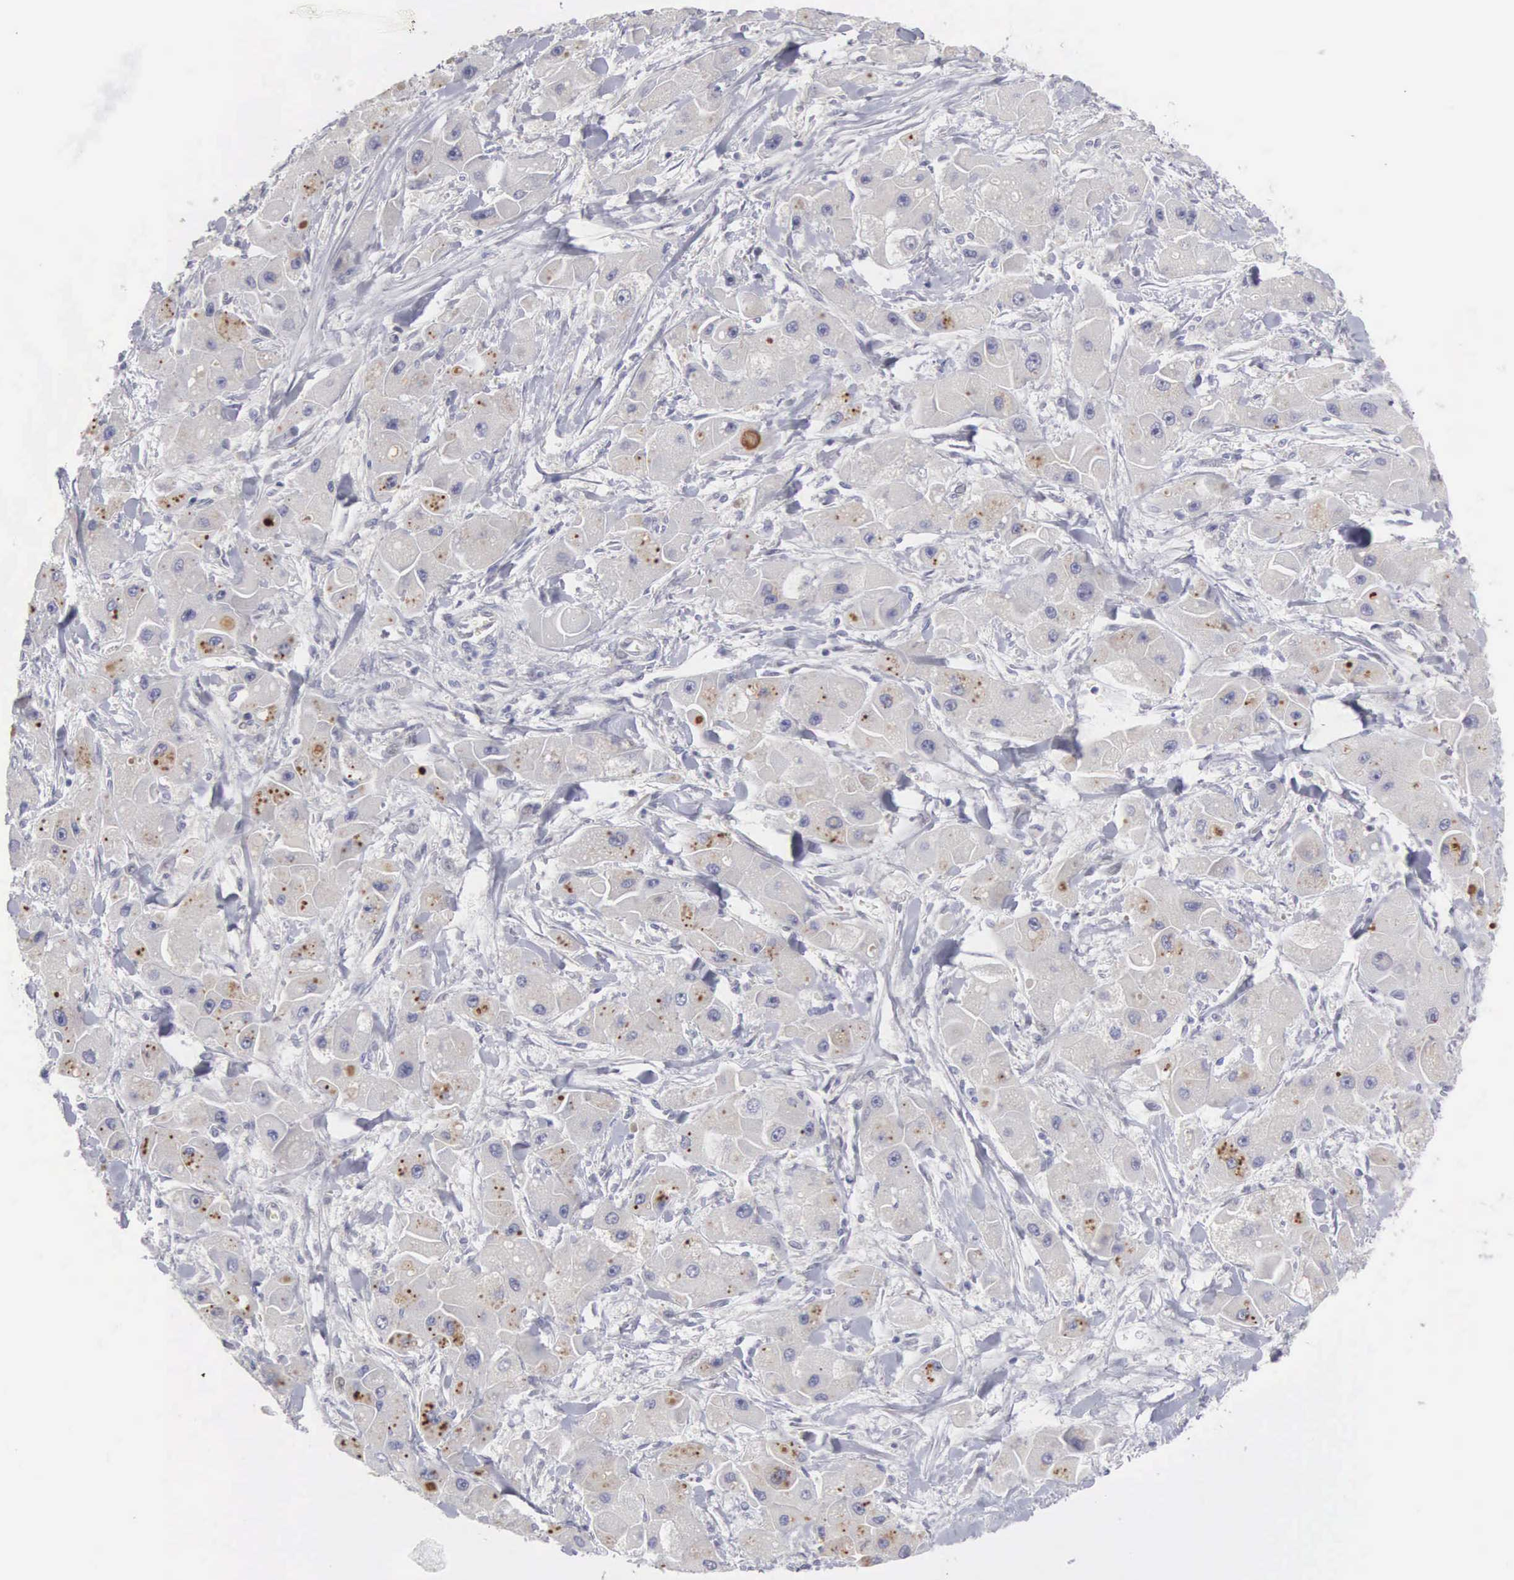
{"staining": {"intensity": "weak", "quantity": "<25%", "location": "cytoplasmic/membranous"}, "tissue": "liver cancer", "cell_type": "Tumor cells", "image_type": "cancer", "snomed": [{"axis": "morphology", "description": "Carcinoma, Hepatocellular, NOS"}, {"axis": "topography", "description": "Liver"}], "caption": "Immunohistochemistry of liver cancer shows no positivity in tumor cells.", "gene": "RBPJ", "patient": {"sex": "male", "age": 24}}